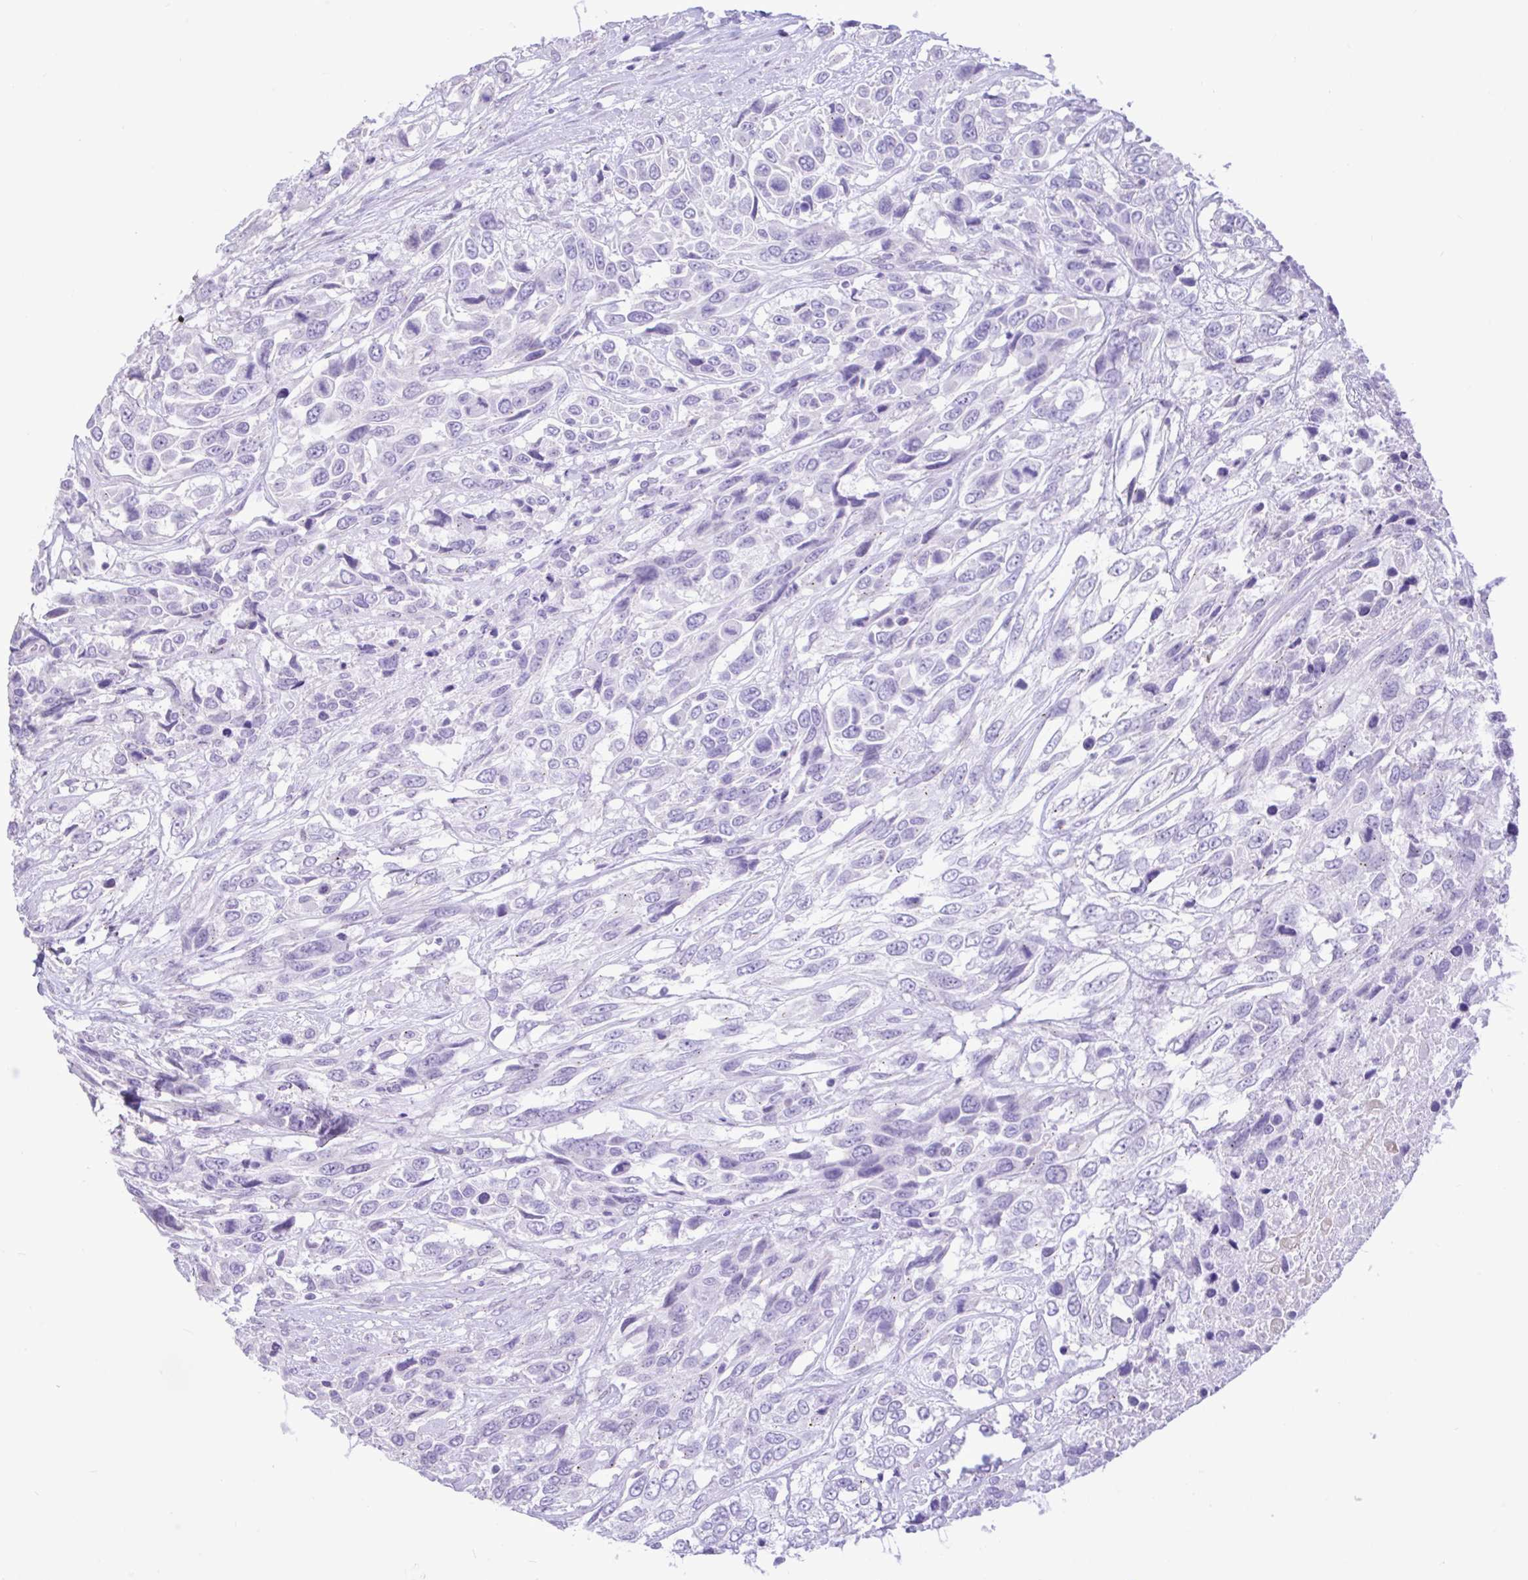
{"staining": {"intensity": "negative", "quantity": "none", "location": "none"}, "tissue": "urothelial cancer", "cell_type": "Tumor cells", "image_type": "cancer", "snomed": [{"axis": "morphology", "description": "Urothelial carcinoma, High grade"}, {"axis": "topography", "description": "Urinary bladder"}], "caption": "Tumor cells are negative for protein expression in human high-grade urothelial carcinoma.", "gene": "REEP1", "patient": {"sex": "female", "age": 70}}